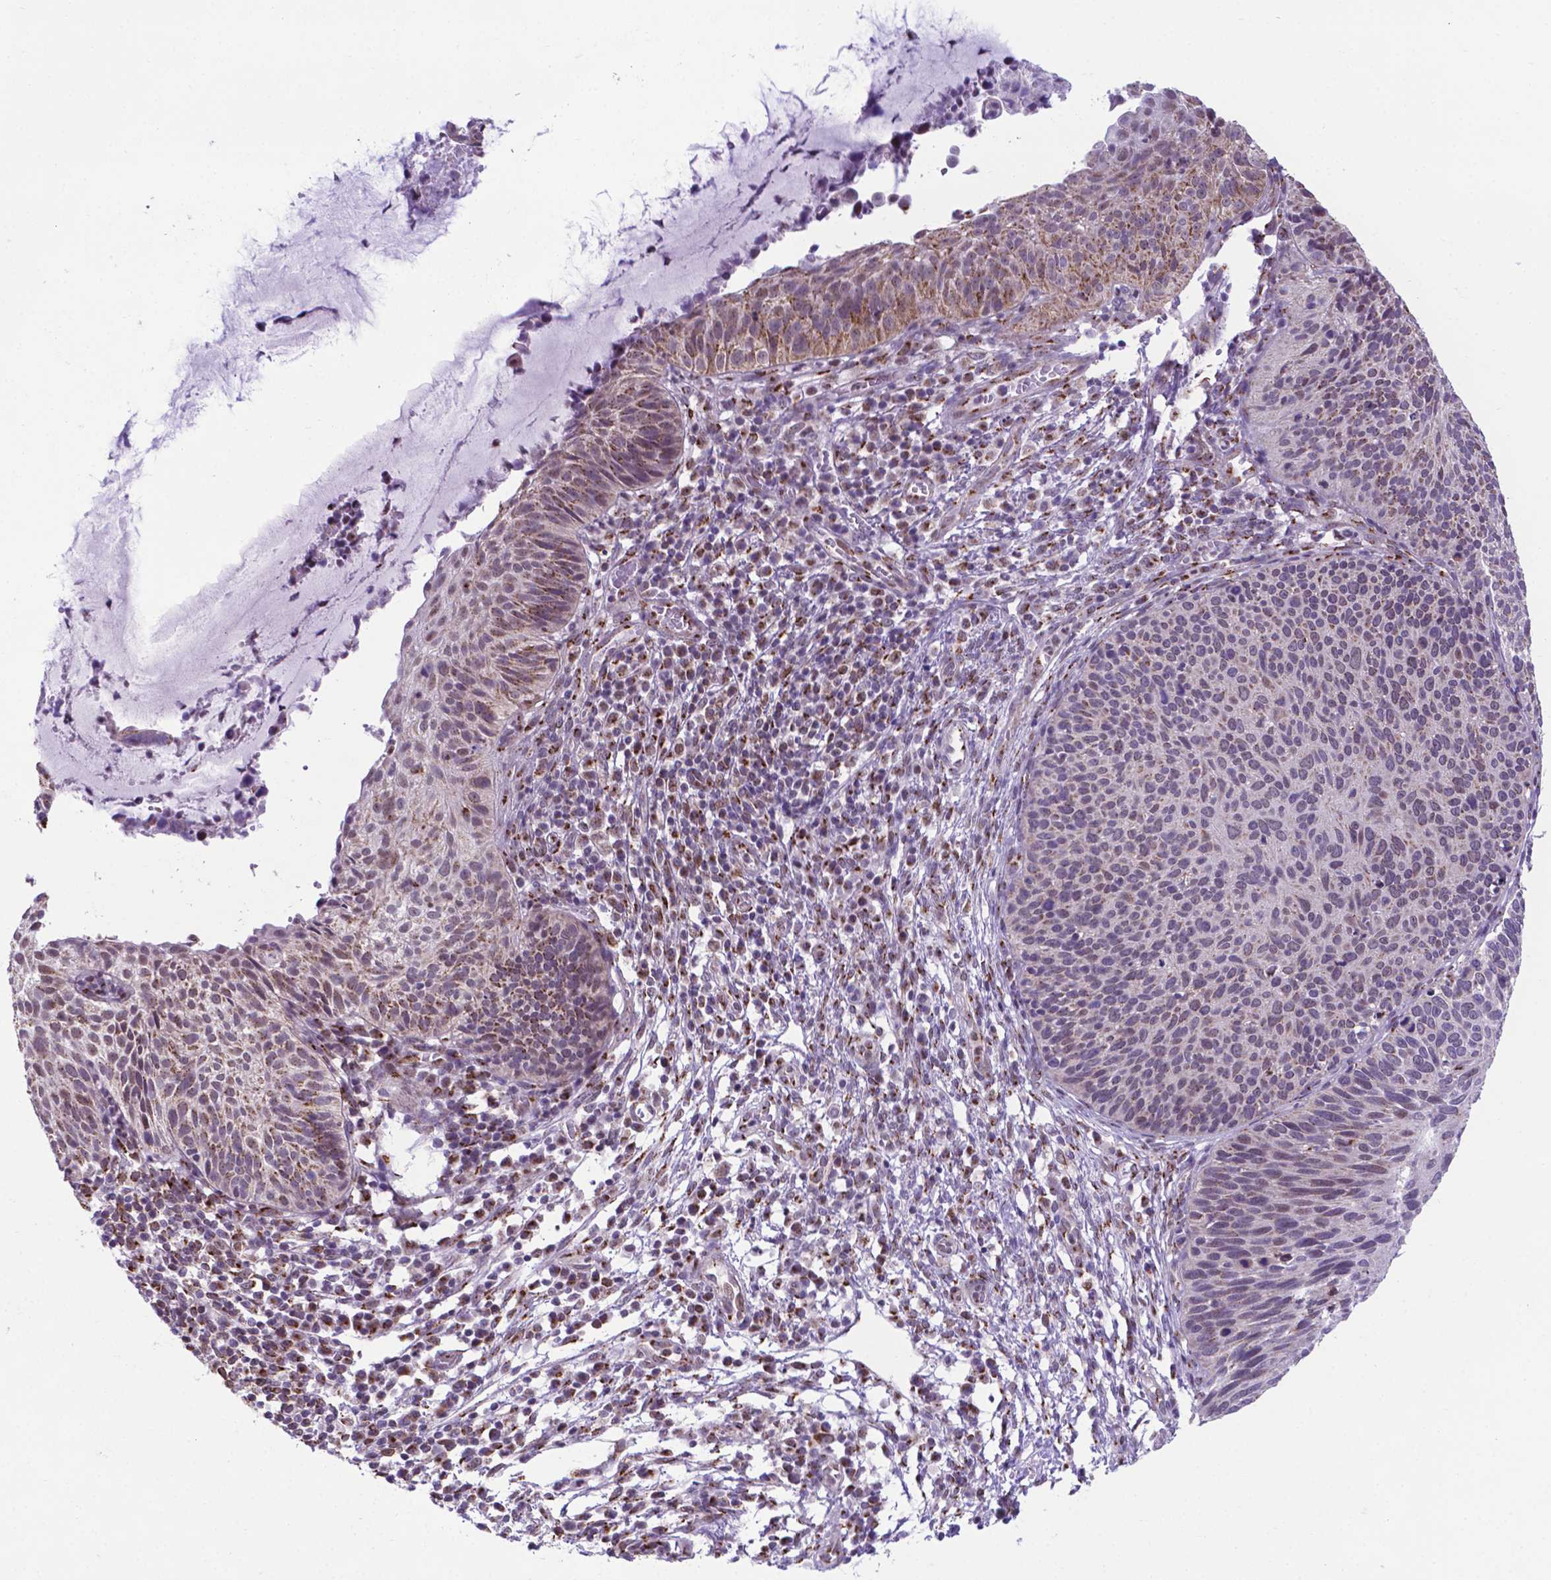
{"staining": {"intensity": "weak", "quantity": "25%-75%", "location": "cytoplasmic/membranous"}, "tissue": "cervical cancer", "cell_type": "Tumor cells", "image_type": "cancer", "snomed": [{"axis": "morphology", "description": "Squamous cell carcinoma, NOS"}, {"axis": "topography", "description": "Cervix"}], "caption": "Human cervical cancer (squamous cell carcinoma) stained with a brown dye shows weak cytoplasmic/membranous positive positivity in about 25%-75% of tumor cells.", "gene": "MRPL10", "patient": {"sex": "female", "age": 36}}